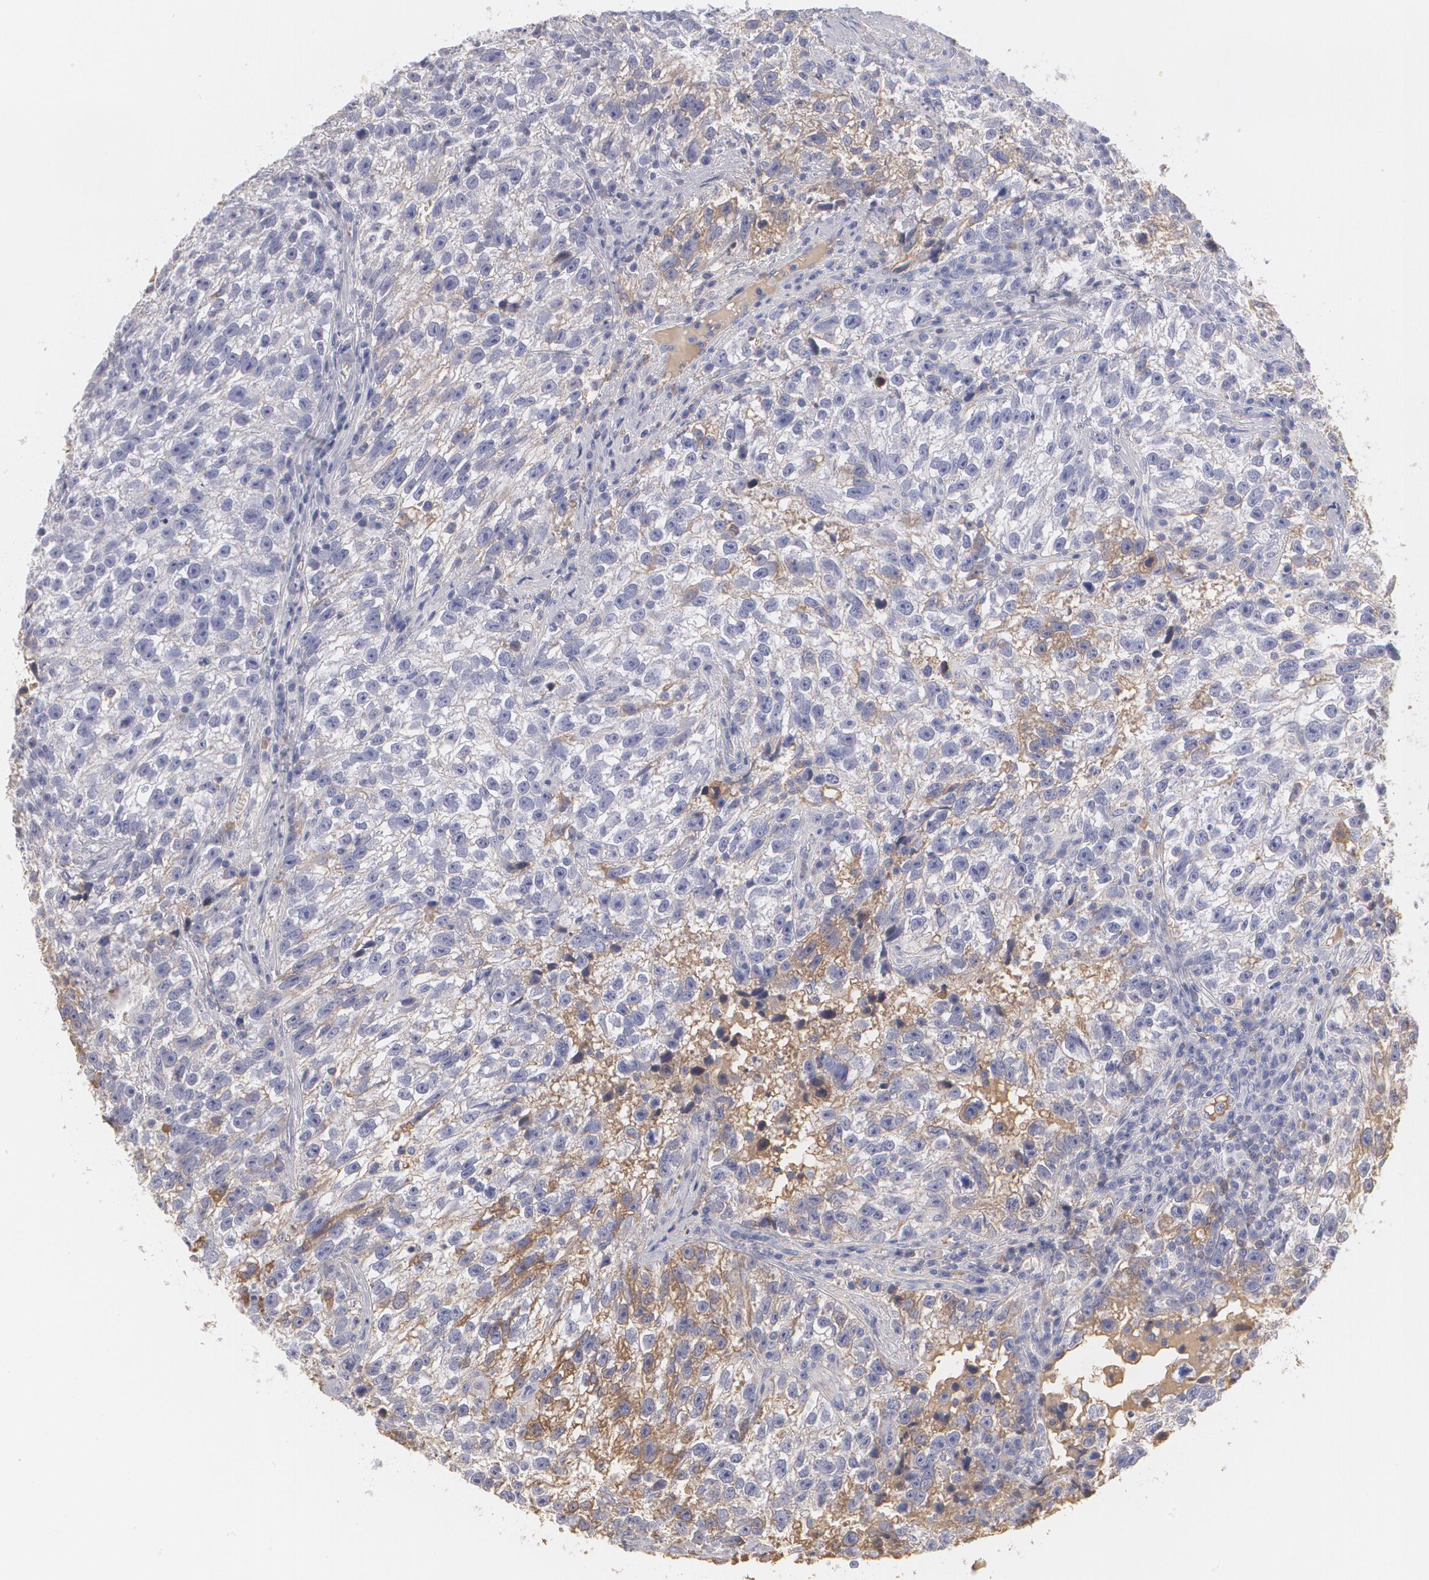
{"staining": {"intensity": "weak", "quantity": "<25%", "location": "cytoplasmic/membranous"}, "tissue": "testis cancer", "cell_type": "Tumor cells", "image_type": "cancer", "snomed": [{"axis": "morphology", "description": "Seminoma, NOS"}, {"axis": "topography", "description": "Testis"}], "caption": "An image of human testis seminoma is negative for staining in tumor cells.", "gene": "SERPINA1", "patient": {"sex": "male", "age": 38}}